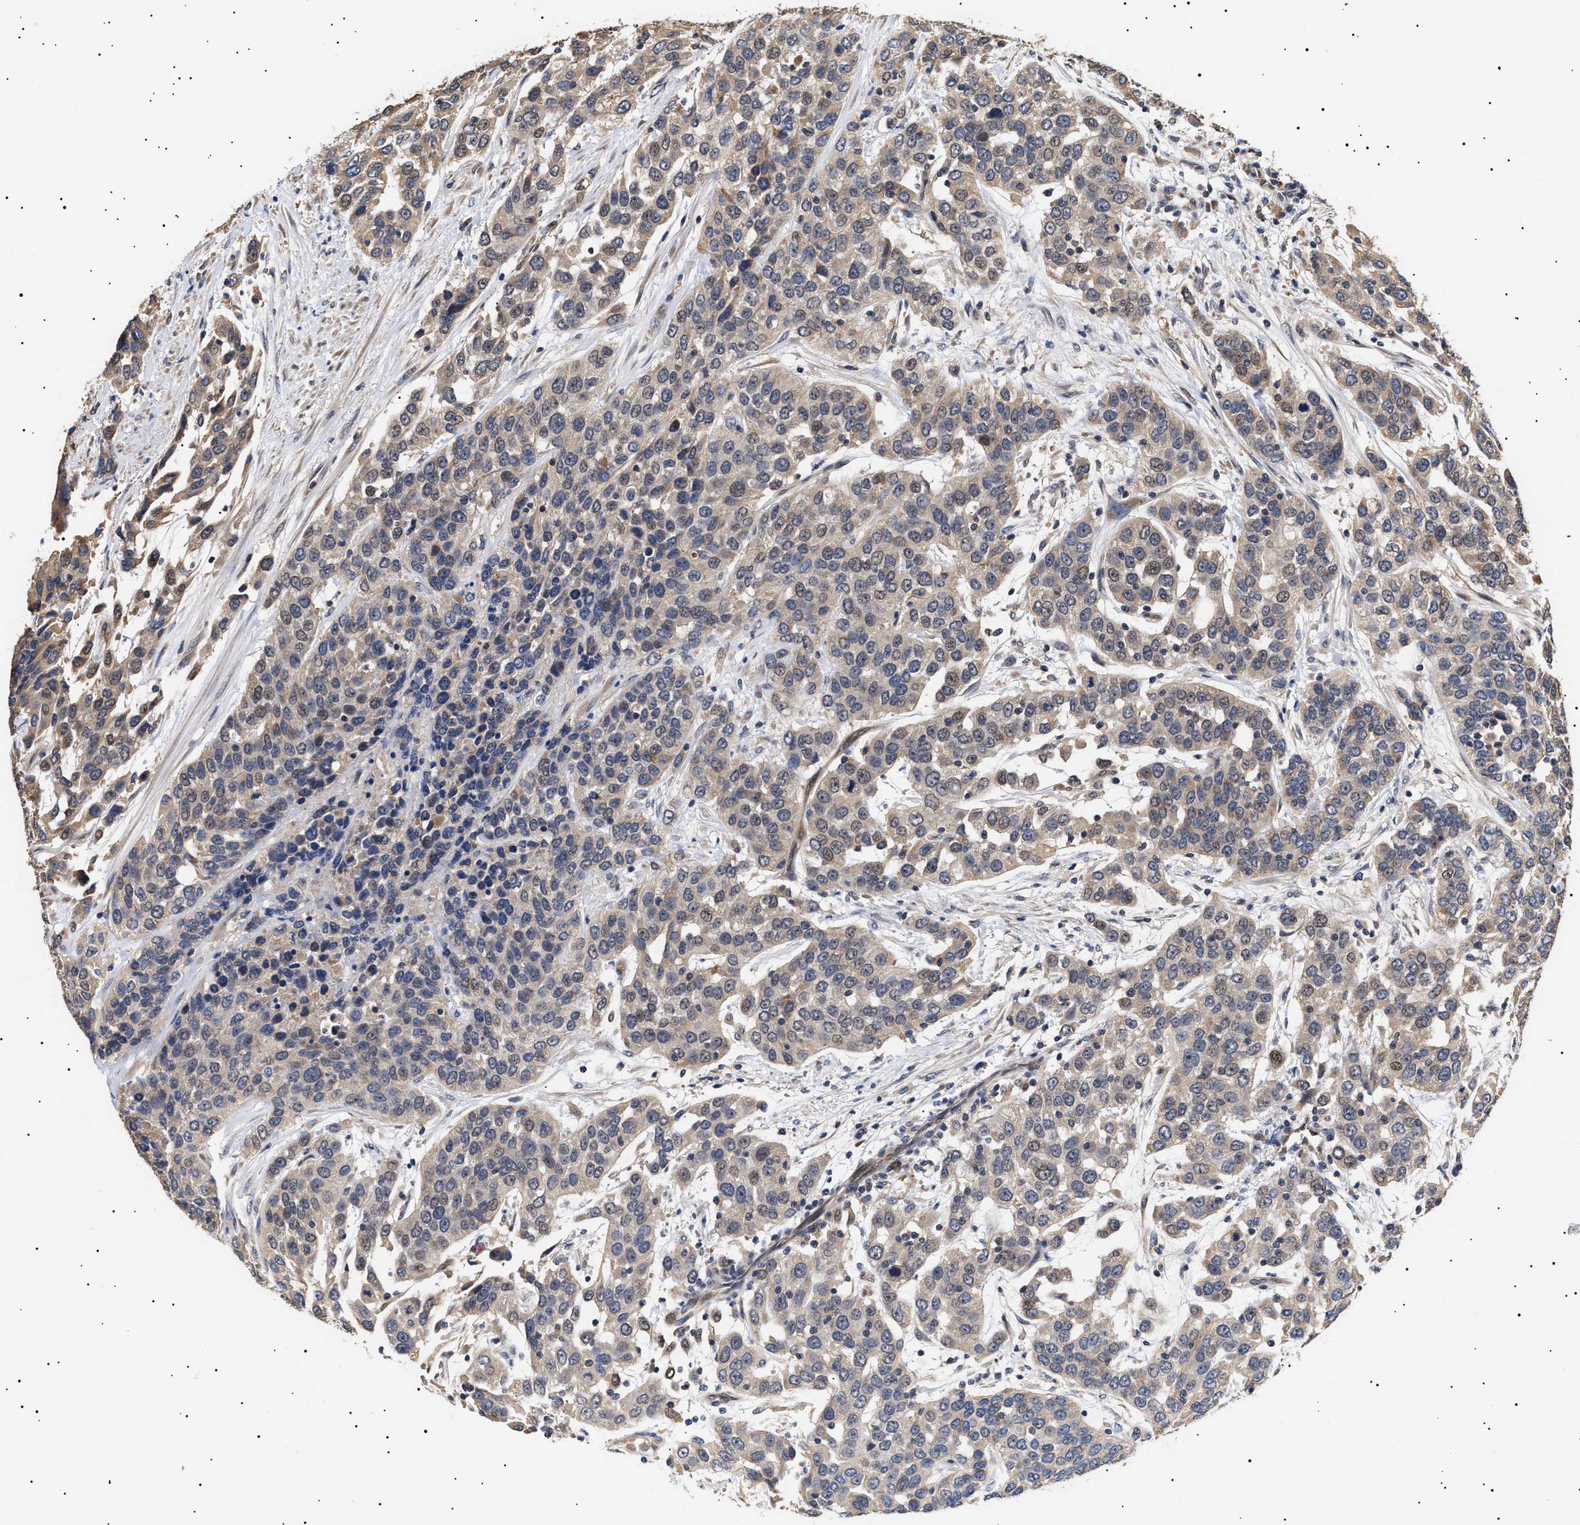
{"staining": {"intensity": "weak", "quantity": "25%-75%", "location": "cytoplasmic/membranous"}, "tissue": "urothelial cancer", "cell_type": "Tumor cells", "image_type": "cancer", "snomed": [{"axis": "morphology", "description": "Urothelial carcinoma, High grade"}, {"axis": "topography", "description": "Urinary bladder"}], "caption": "Immunohistochemistry (DAB (3,3'-diaminobenzidine)) staining of human urothelial cancer demonstrates weak cytoplasmic/membranous protein positivity in approximately 25%-75% of tumor cells.", "gene": "KRBA1", "patient": {"sex": "female", "age": 80}}